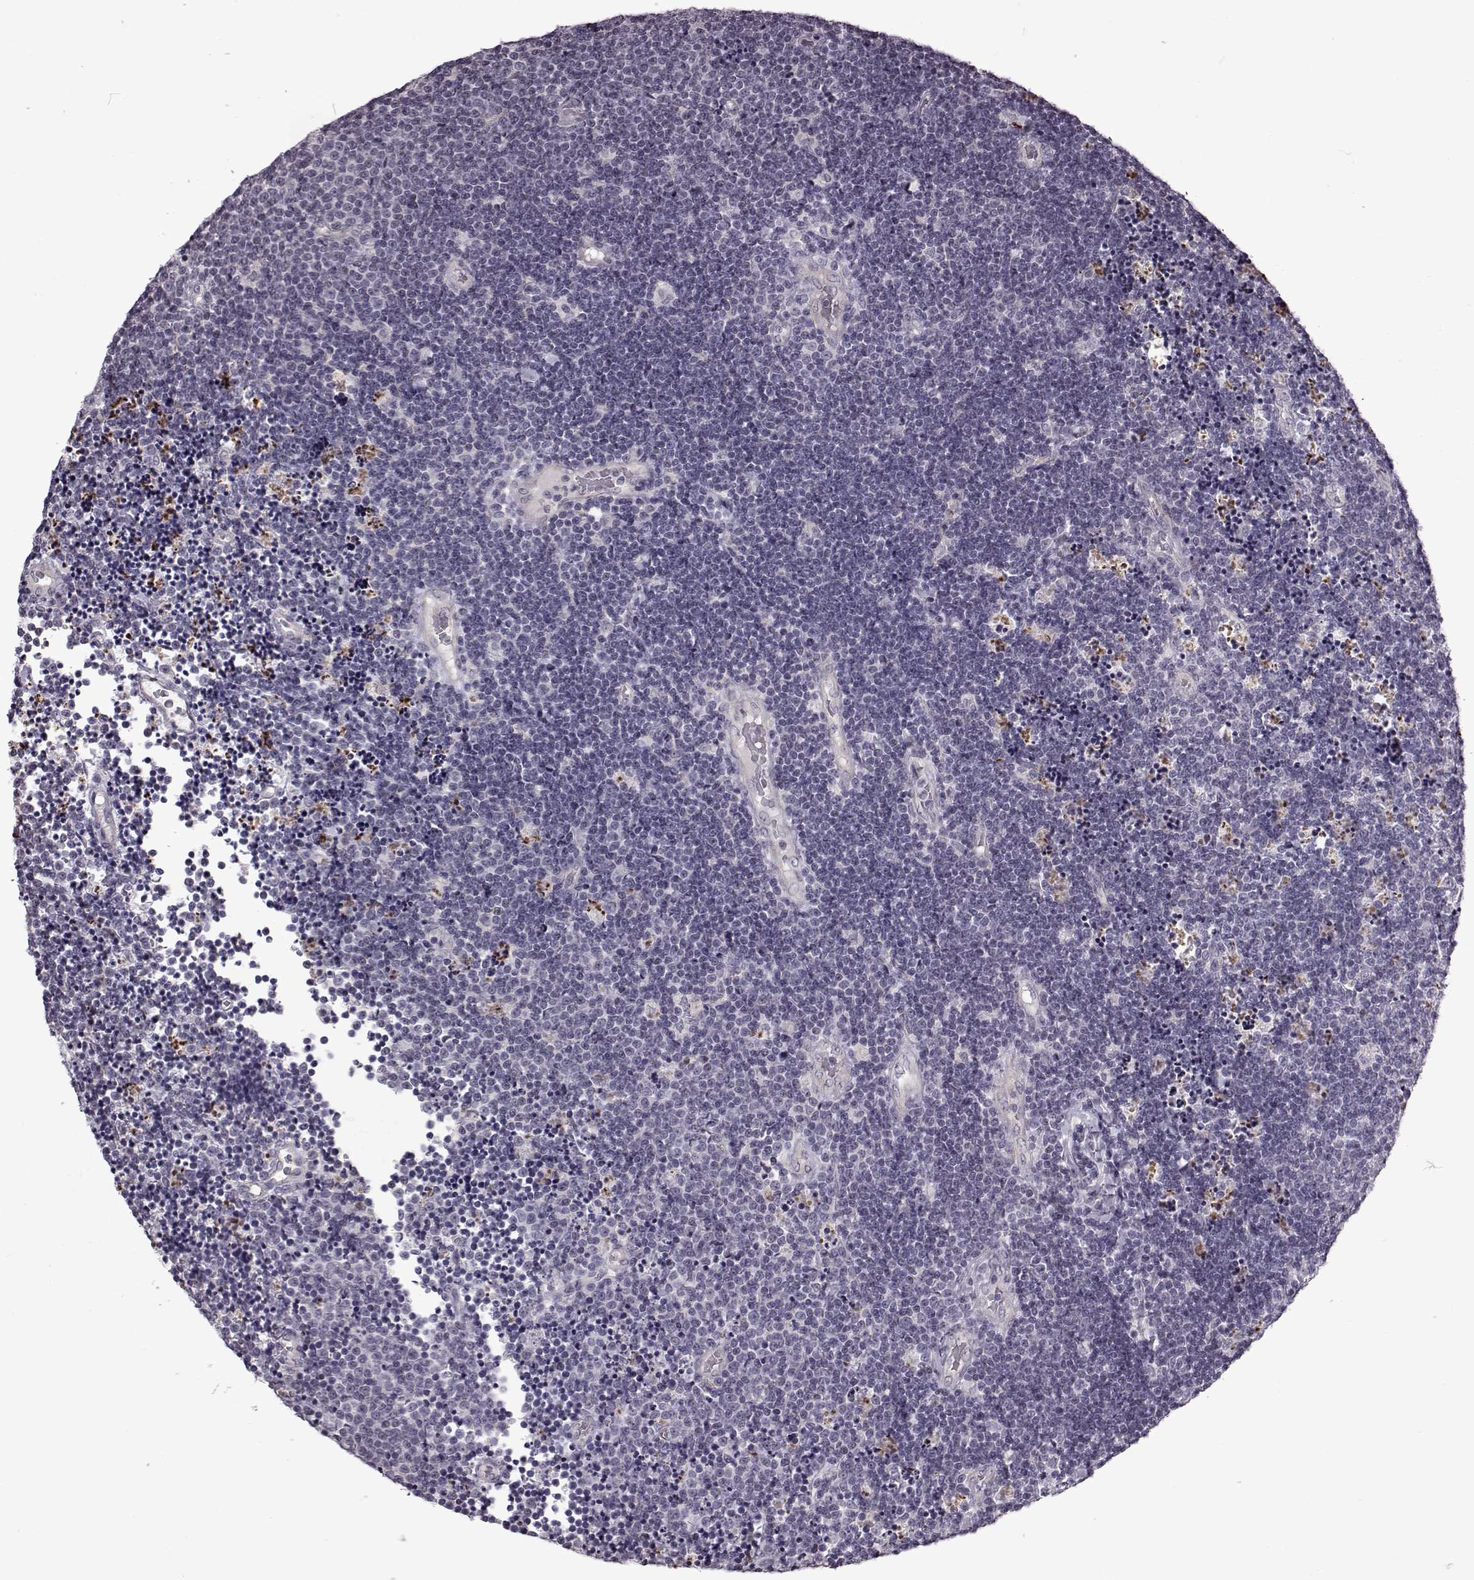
{"staining": {"intensity": "negative", "quantity": "none", "location": "none"}, "tissue": "lymphoma", "cell_type": "Tumor cells", "image_type": "cancer", "snomed": [{"axis": "morphology", "description": "Malignant lymphoma, non-Hodgkin's type, Low grade"}, {"axis": "topography", "description": "Brain"}], "caption": "A high-resolution image shows immunohistochemistry staining of low-grade malignant lymphoma, non-Hodgkin's type, which shows no significant expression in tumor cells. (Brightfield microscopy of DAB (3,3'-diaminobenzidine) IHC at high magnification).", "gene": "GAL", "patient": {"sex": "female", "age": 66}}